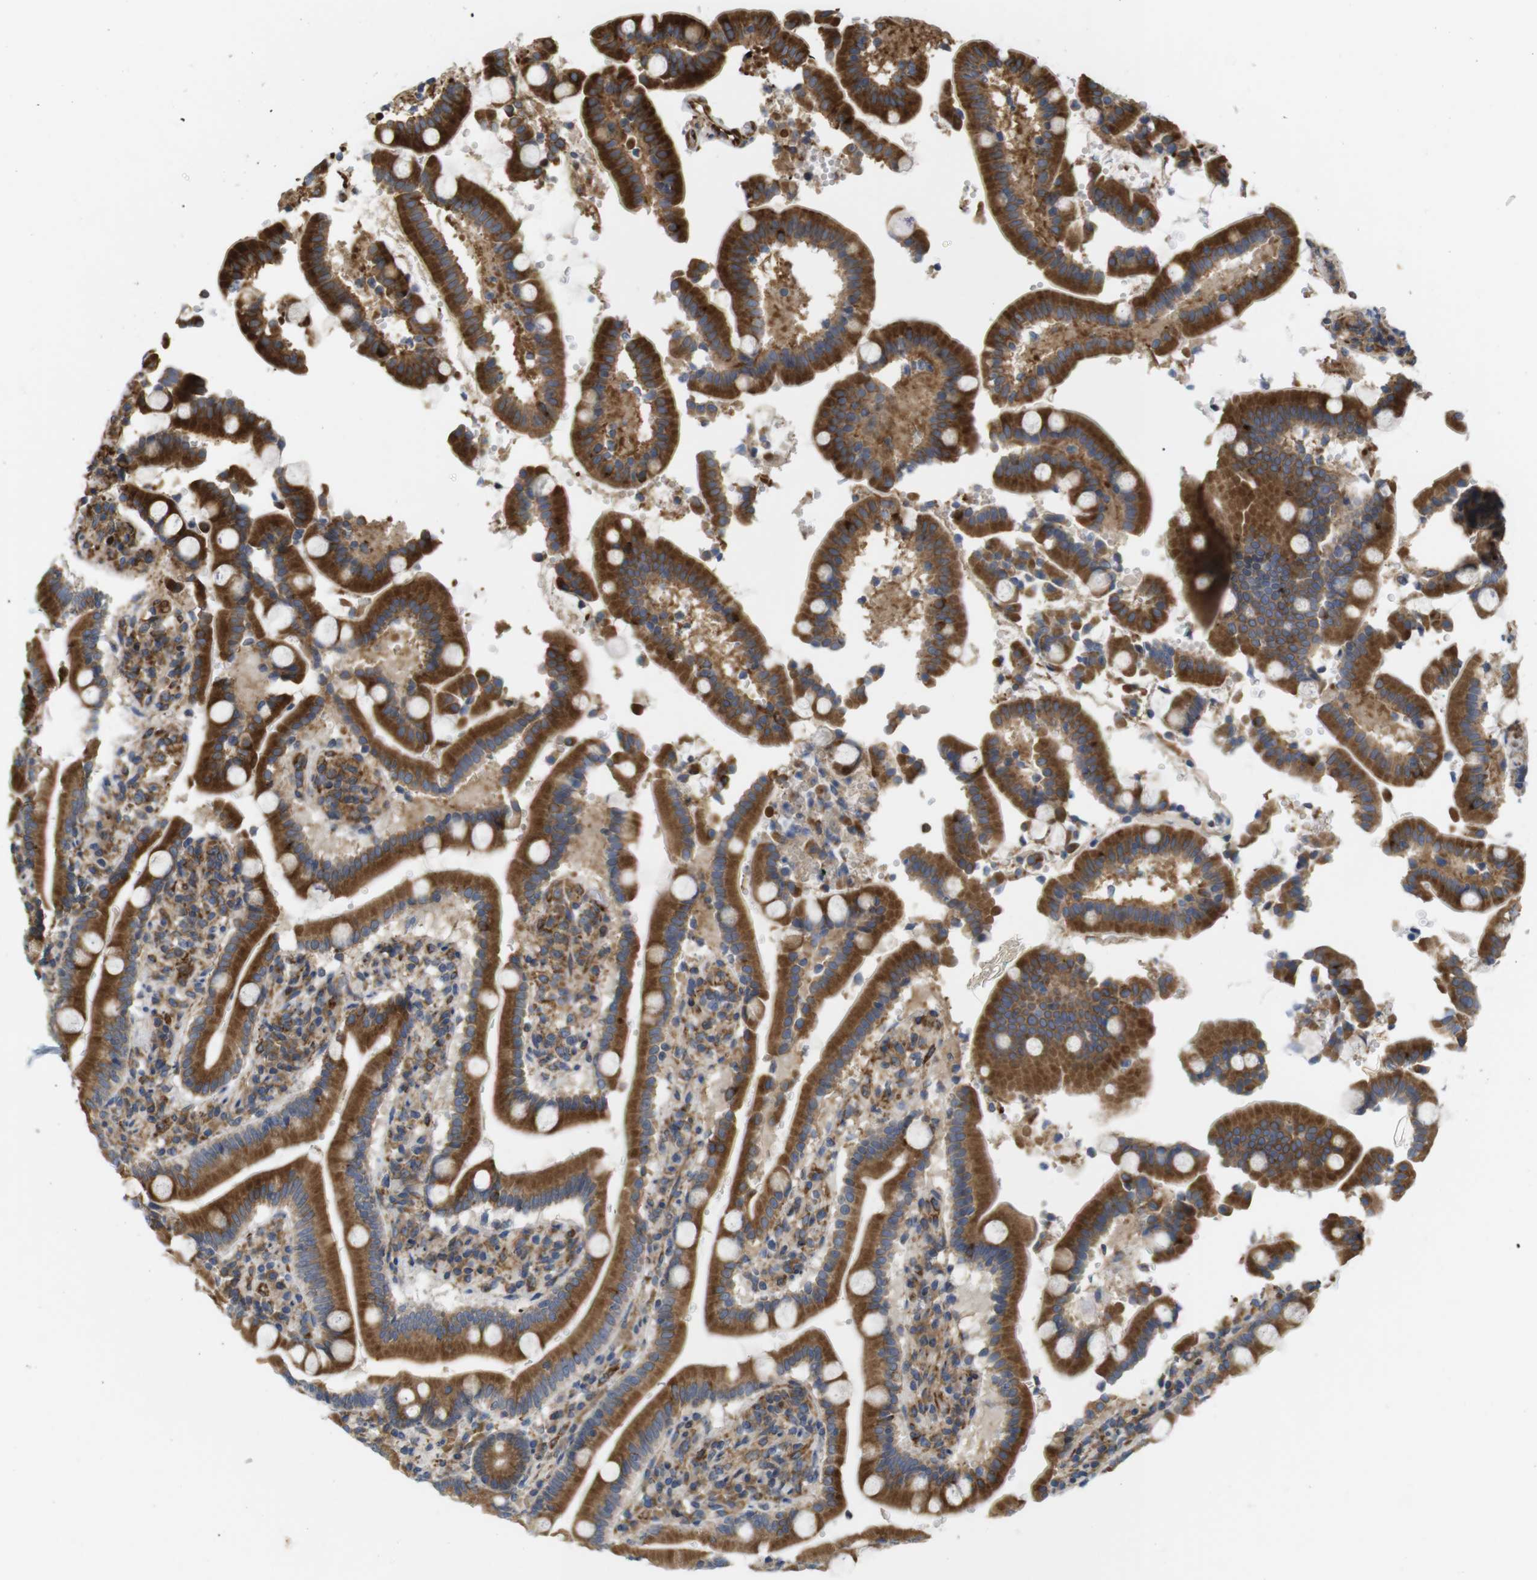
{"staining": {"intensity": "strong", "quantity": ">75%", "location": "cytoplasmic/membranous"}, "tissue": "duodenum", "cell_type": "Glandular cells", "image_type": "normal", "snomed": [{"axis": "morphology", "description": "Normal tissue, NOS"}, {"axis": "topography", "description": "Small intestine, NOS"}], "caption": "The histopathology image reveals a brown stain indicating the presence of a protein in the cytoplasmic/membranous of glandular cells in duodenum. The staining was performed using DAB to visualize the protein expression in brown, while the nuclei were stained in blue with hematoxylin (Magnification: 20x).", "gene": "PCNX2", "patient": {"sex": "female", "age": 71}}